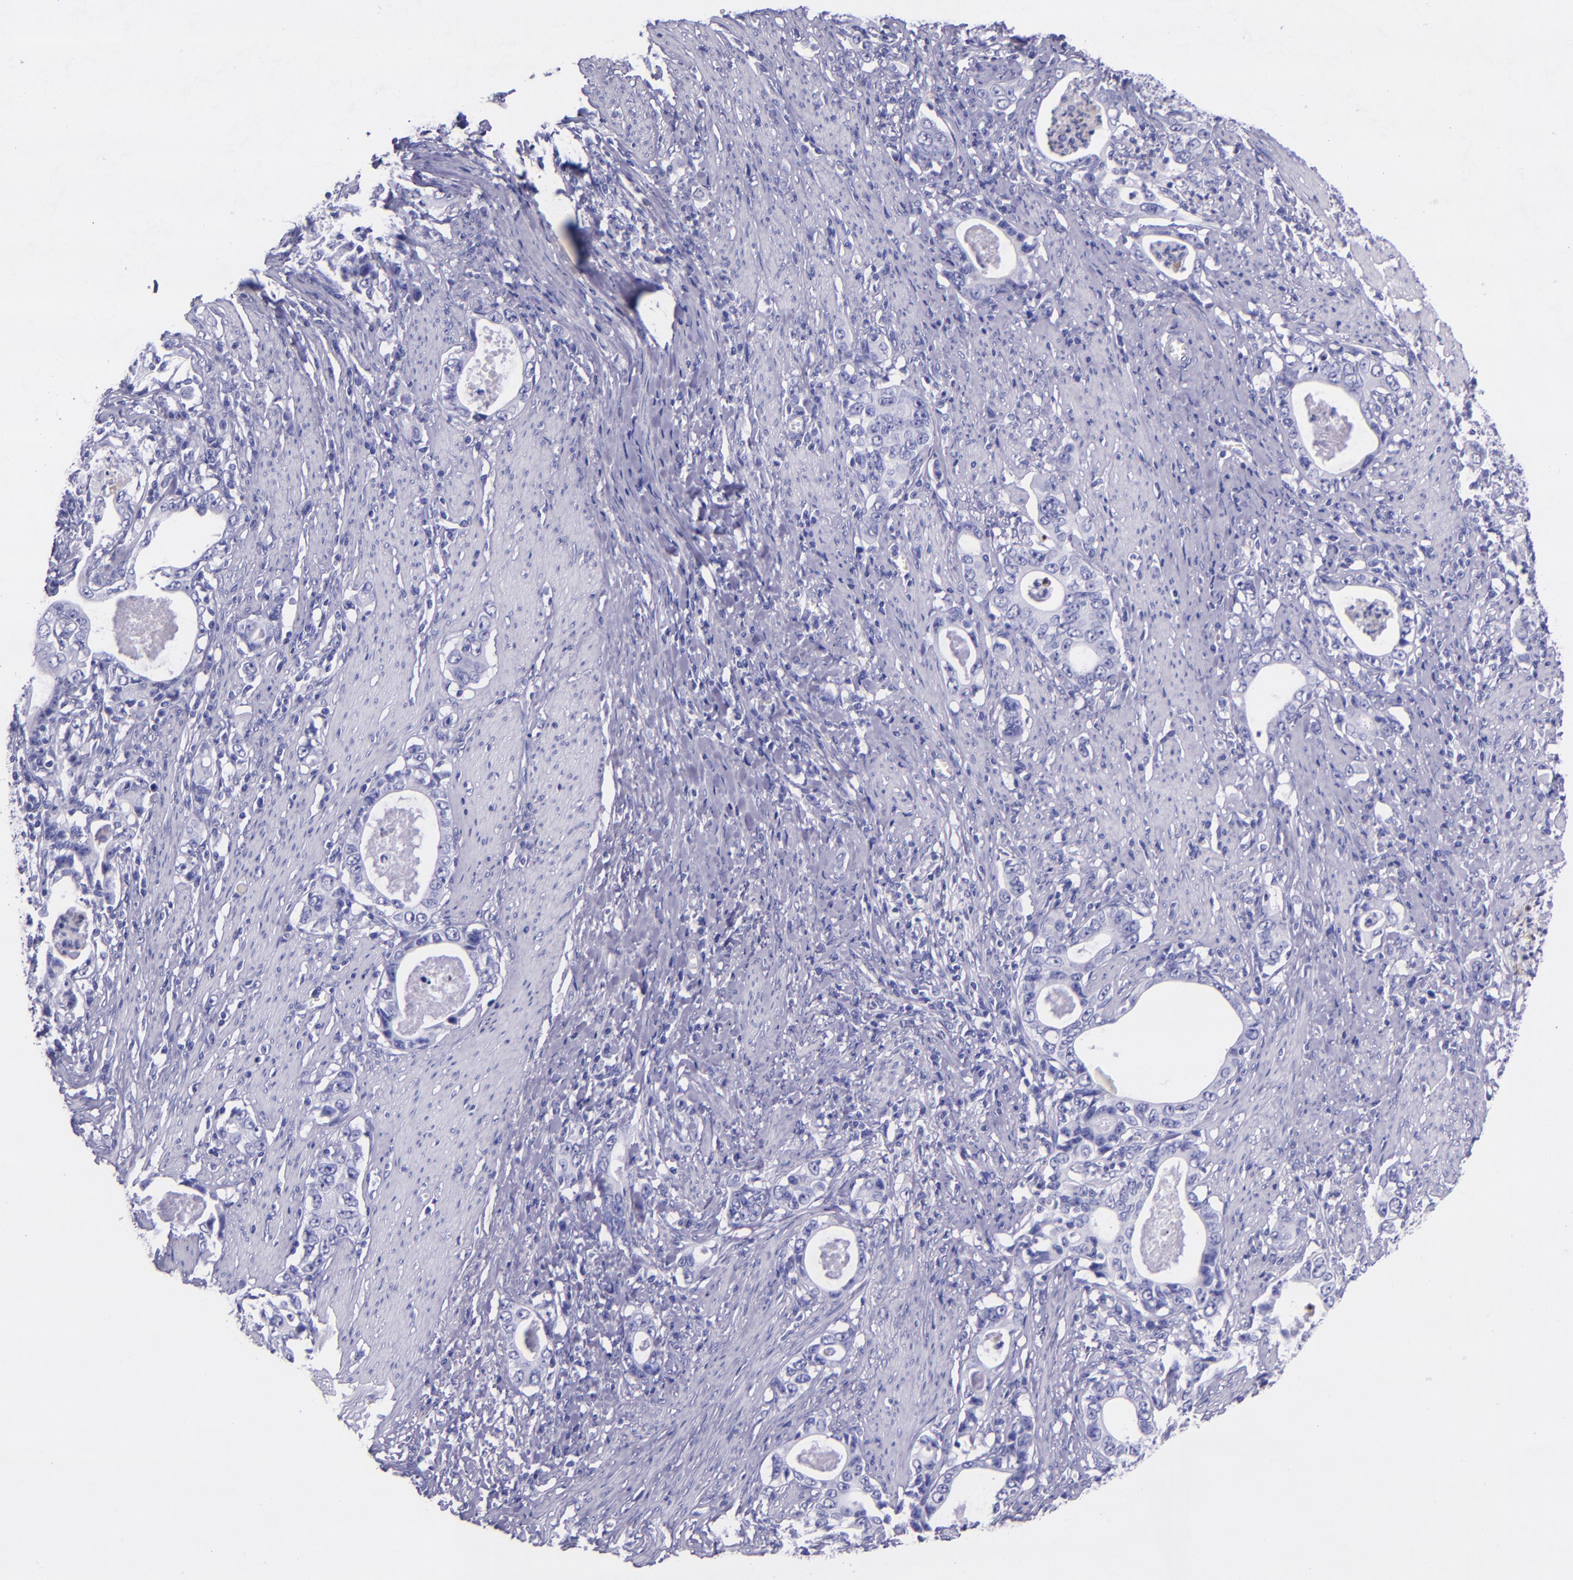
{"staining": {"intensity": "negative", "quantity": "none", "location": "none"}, "tissue": "stomach cancer", "cell_type": "Tumor cells", "image_type": "cancer", "snomed": [{"axis": "morphology", "description": "Adenocarcinoma, NOS"}, {"axis": "topography", "description": "Stomach, lower"}], "caption": "This is an immunohistochemistry (IHC) histopathology image of human stomach cancer. There is no expression in tumor cells.", "gene": "SLPI", "patient": {"sex": "female", "age": 72}}